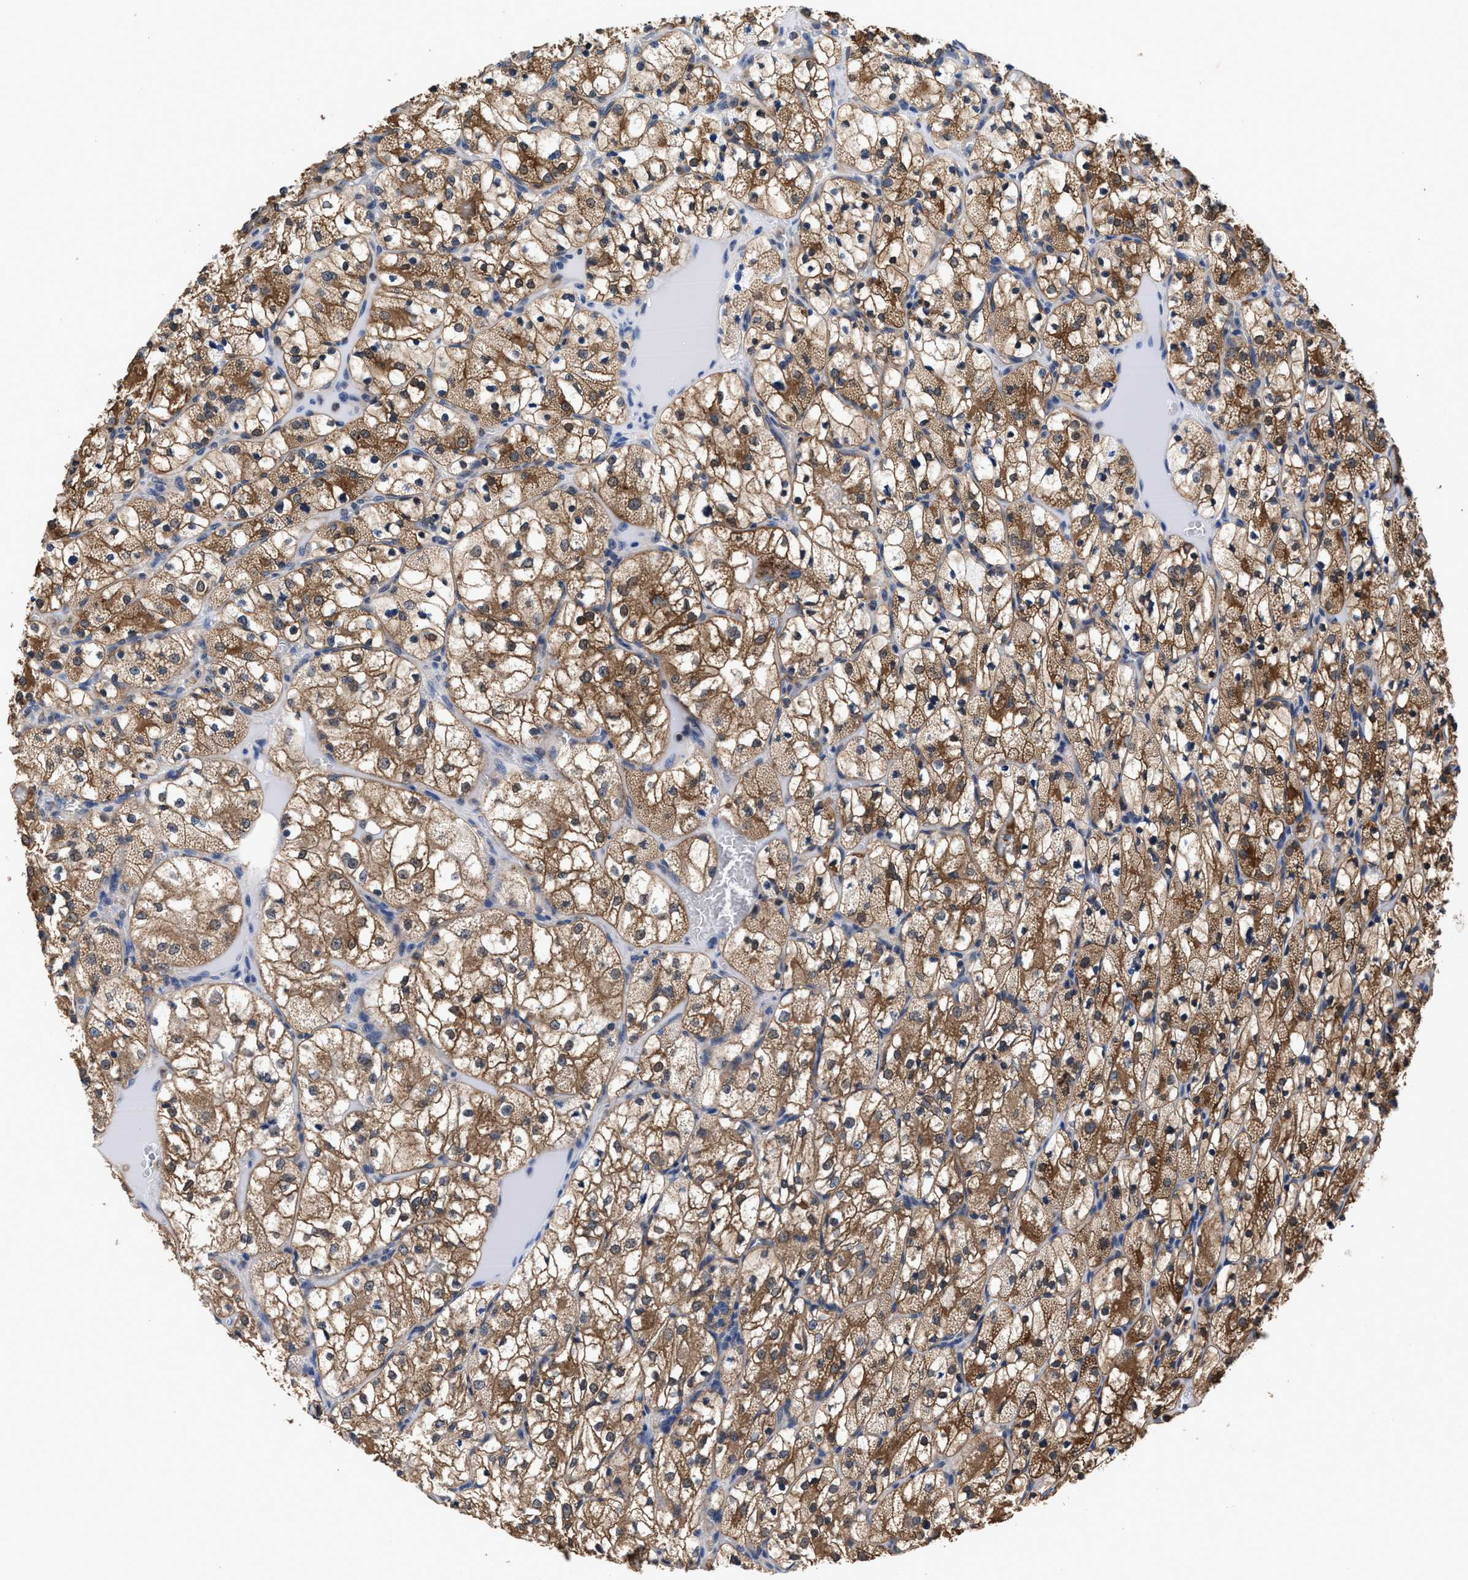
{"staining": {"intensity": "moderate", "quantity": ">75%", "location": "cytoplasmic/membranous"}, "tissue": "renal cancer", "cell_type": "Tumor cells", "image_type": "cancer", "snomed": [{"axis": "morphology", "description": "Adenocarcinoma, NOS"}, {"axis": "topography", "description": "Kidney"}], "caption": "Immunohistochemistry staining of renal adenocarcinoma, which shows medium levels of moderate cytoplasmic/membranous expression in about >75% of tumor cells indicating moderate cytoplasmic/membranous protein positivity. The staining was performed using DAB (brown) for protein detection and nuclei were counterstained in hematoxylin (blue).", "gene": "ACLY", "patient": {"sex": "female", "age": 69}}